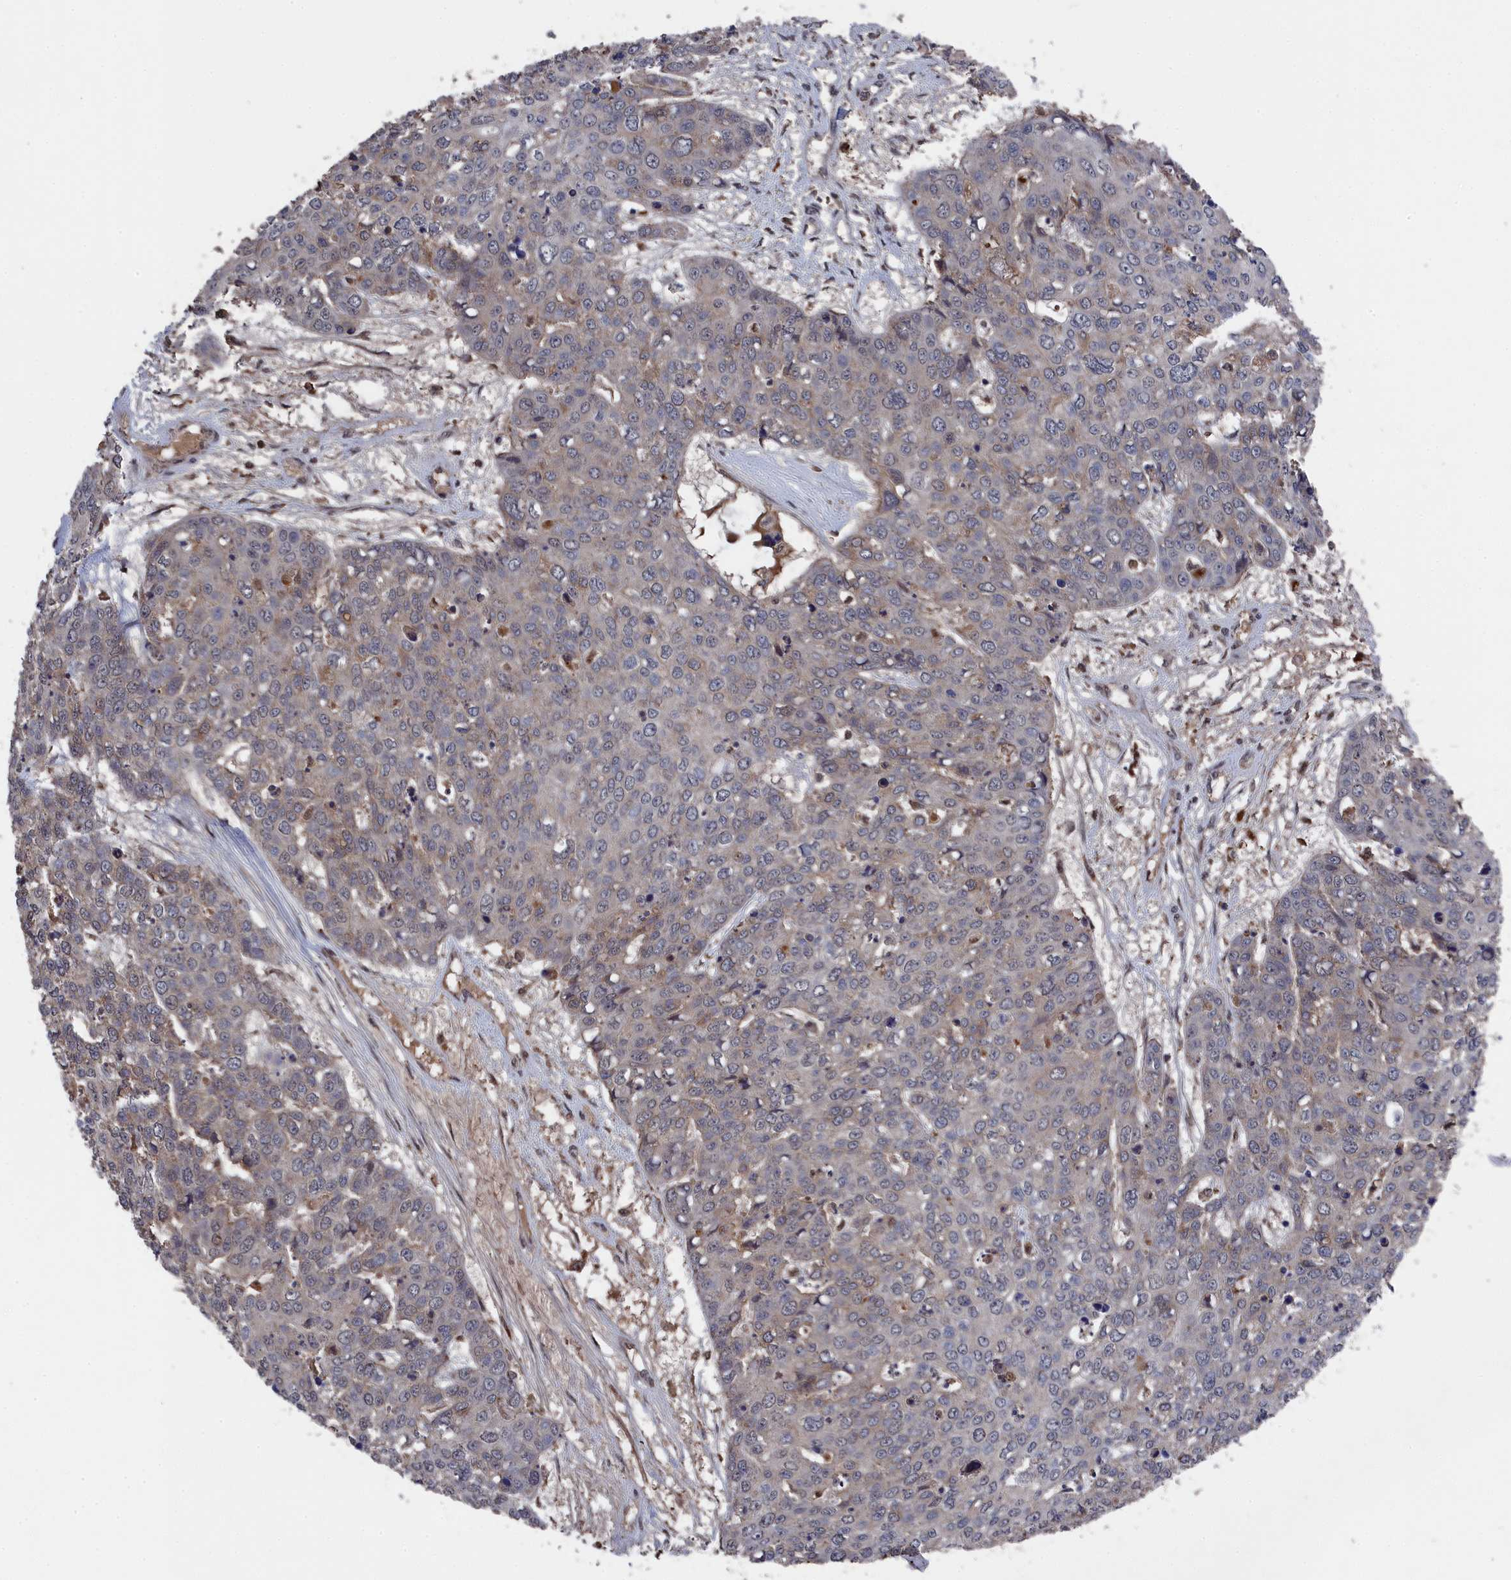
{"staining": {"intensity": "weak", "quantity": "25%-75%", "location": "cytoplasmic/membranous"}, "tissue": "skin cancer", "cell_type": "Tumor cells", "image_type": "cancer", "snomed": [{"axis": "morphology", "description": "Squamous cell carcinoma, NOS"}, {"axis": "topography", "description": "Skin"}], "caption": "Human skin squamous cell carcinoma stained with a protein marker demonstrates weak staining in tumor cells.", "gene": "CEACAM21", "patient": {"sex": "male", "age": 71}}